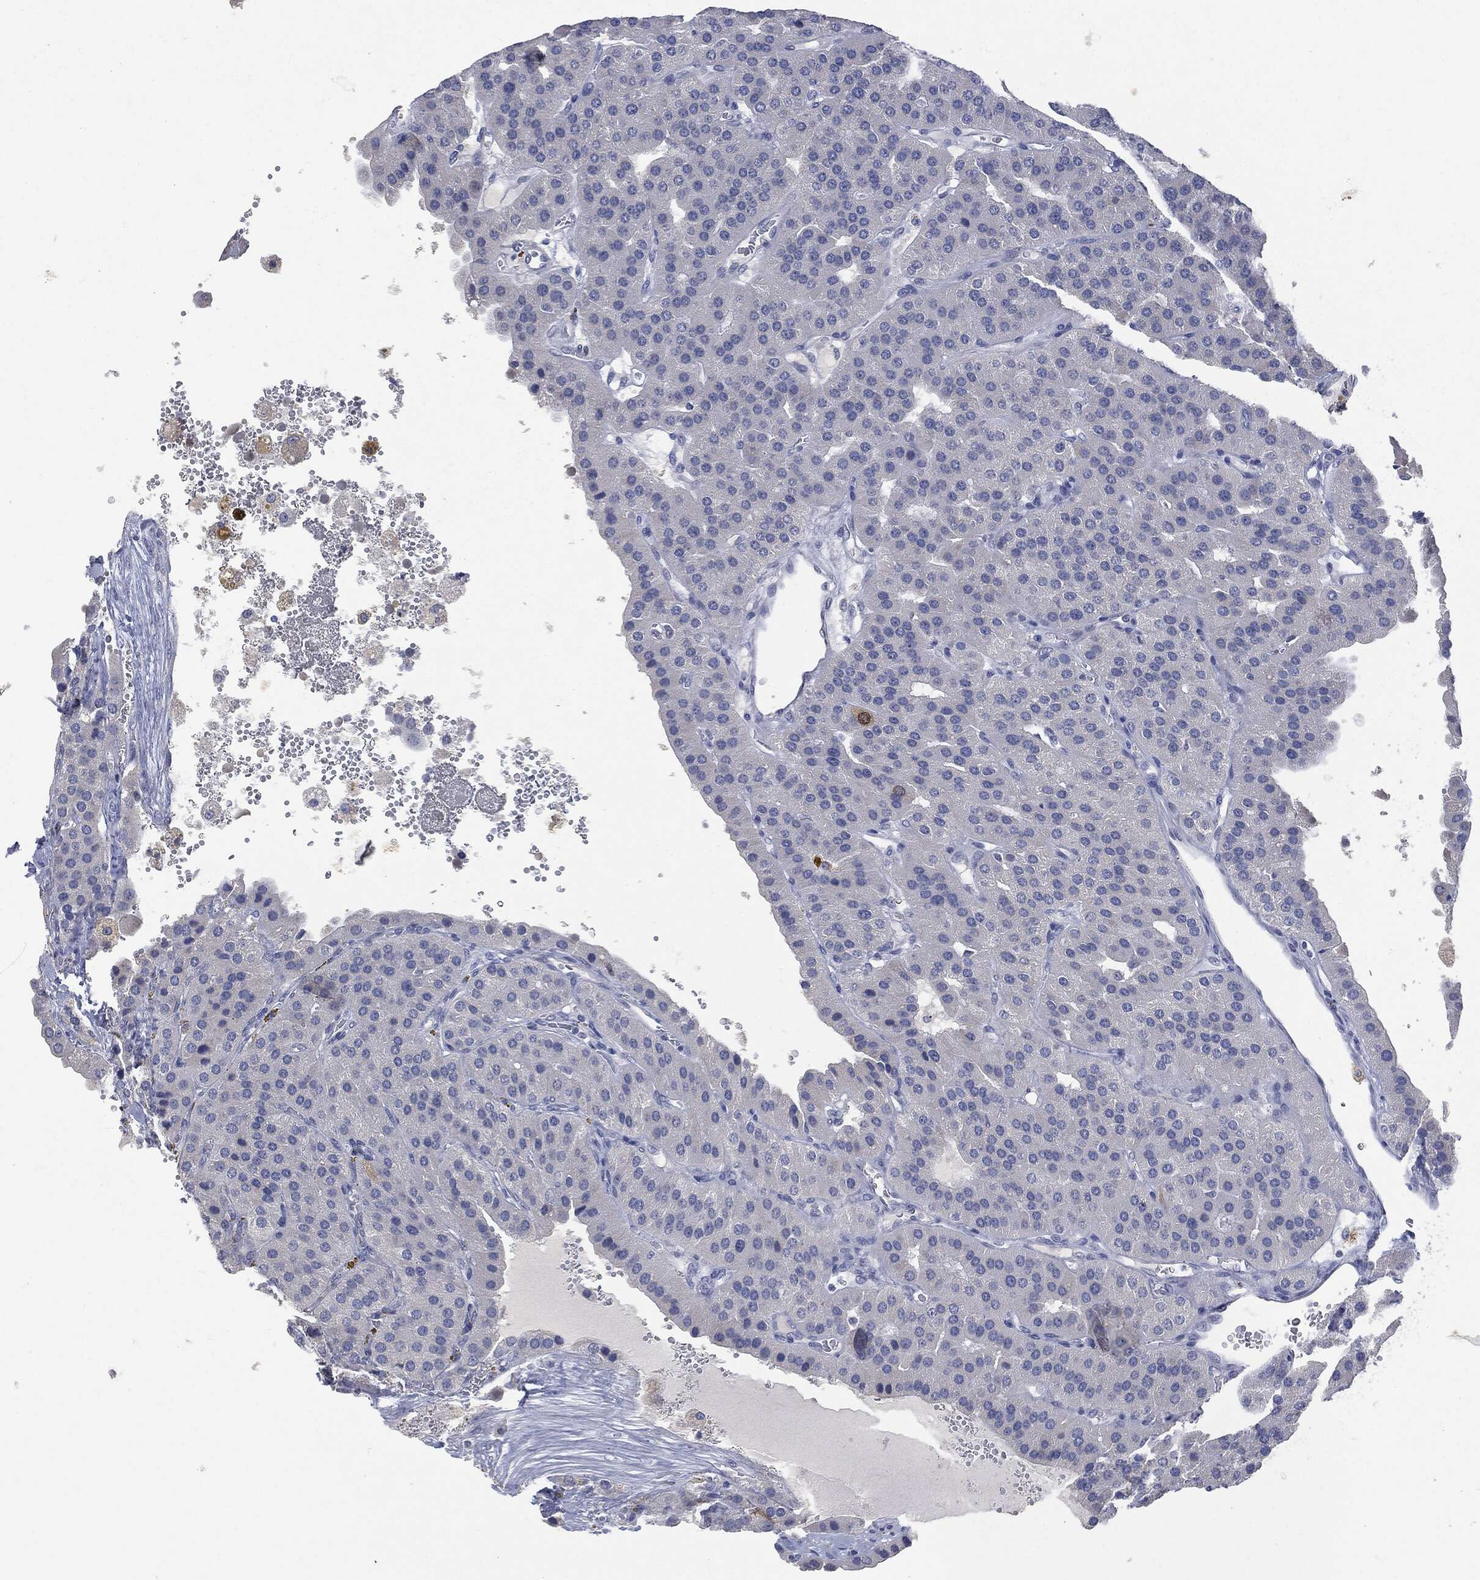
{"staining": {"intensity": "negative", "quantity": "none", "location": "none"}, "tissue": "parathyroid gland", "cell_type": "Glandular cells", "image_type": "normal", "snomed": [{"axis": "morphology", "description": "Normal tissue, NOS"}, {"axis": "morphology", "description": "Adenoma, NOS"}, {"axis": "topography", "description": "Parathyroid gland"}], "caption": "Protein analysis of normal parathyroid gland exhibits no significant expression in glandular cells. The staining is performed using DAB (3,3'-diaminobenzidine) brown chromogen with nuclei counter-stained in using hematoxylin.", "gene": "UBE2C", "patient": {"sex": "female", "age": 86}}